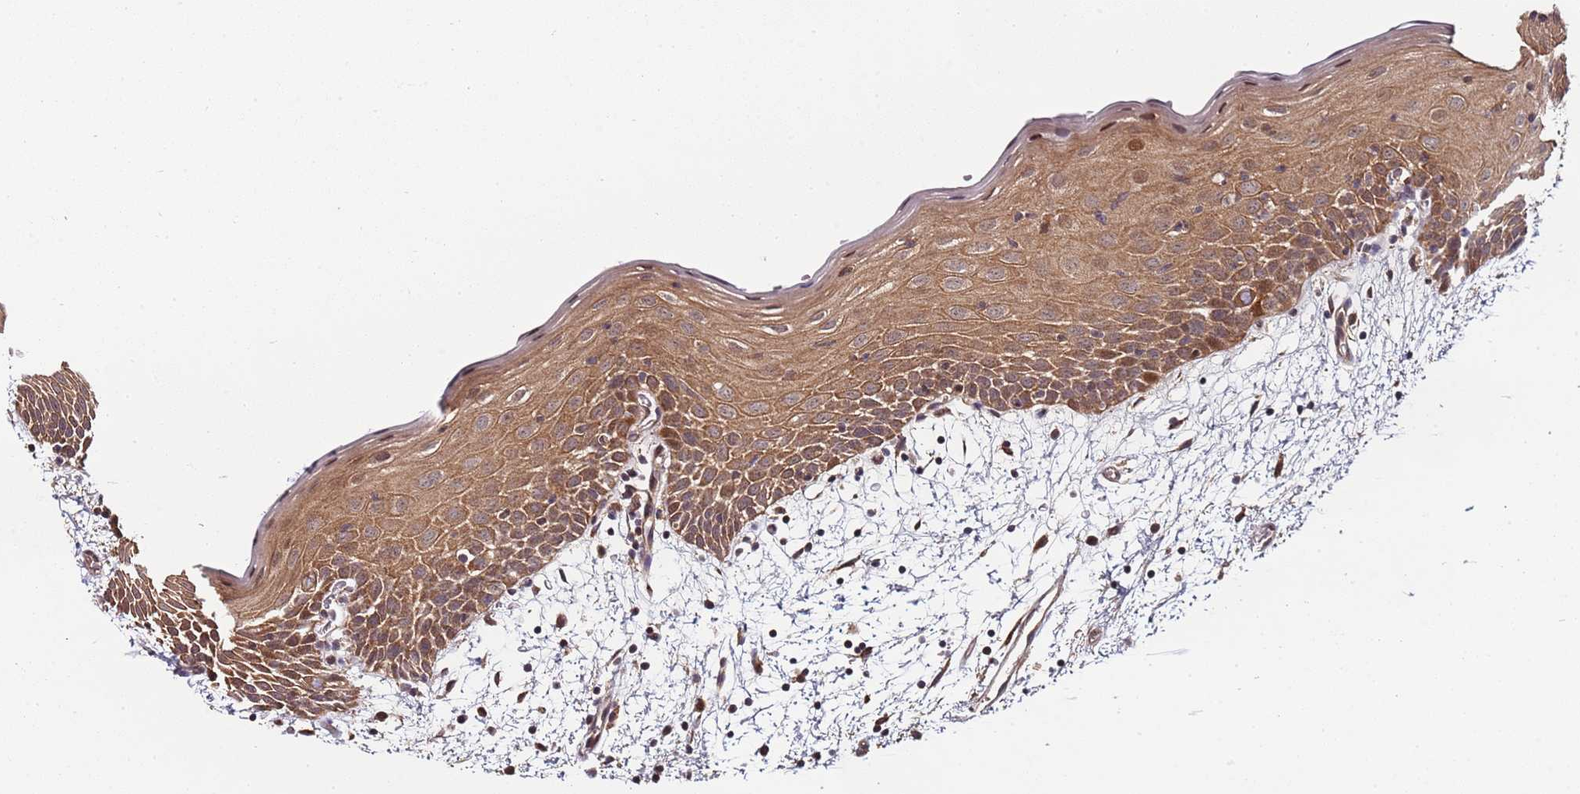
{"staining": {"intensity": "moderate", "quantity": ">75%", "location": "cytoplasmic/membranous"}, "tissue": "oral mucosa", "cell_type": "Squamous epithelial cells", "image_type": "normal", "snomed": [{"axis": "morphology", "description": "Normal tissue, NOS"}, {"axis": "topography", "description": "Skeletal muscle"}, {"axis": "topography", "description": "Oral tissue"}, {"axis": "topography", "description": "Salivary gland"}, {"axis": "topography", "description": "Peripheral nerve tissue"}], "caption": "Moderate cytoplasmic/membranous staining for a protein is present in approximately >75% of squamous epithelial cells of unremarkable oral mucosa using immunohistochemistry (IHC).", "gene": "EDC3", "patient": {"sex": "male", "age": 54}}